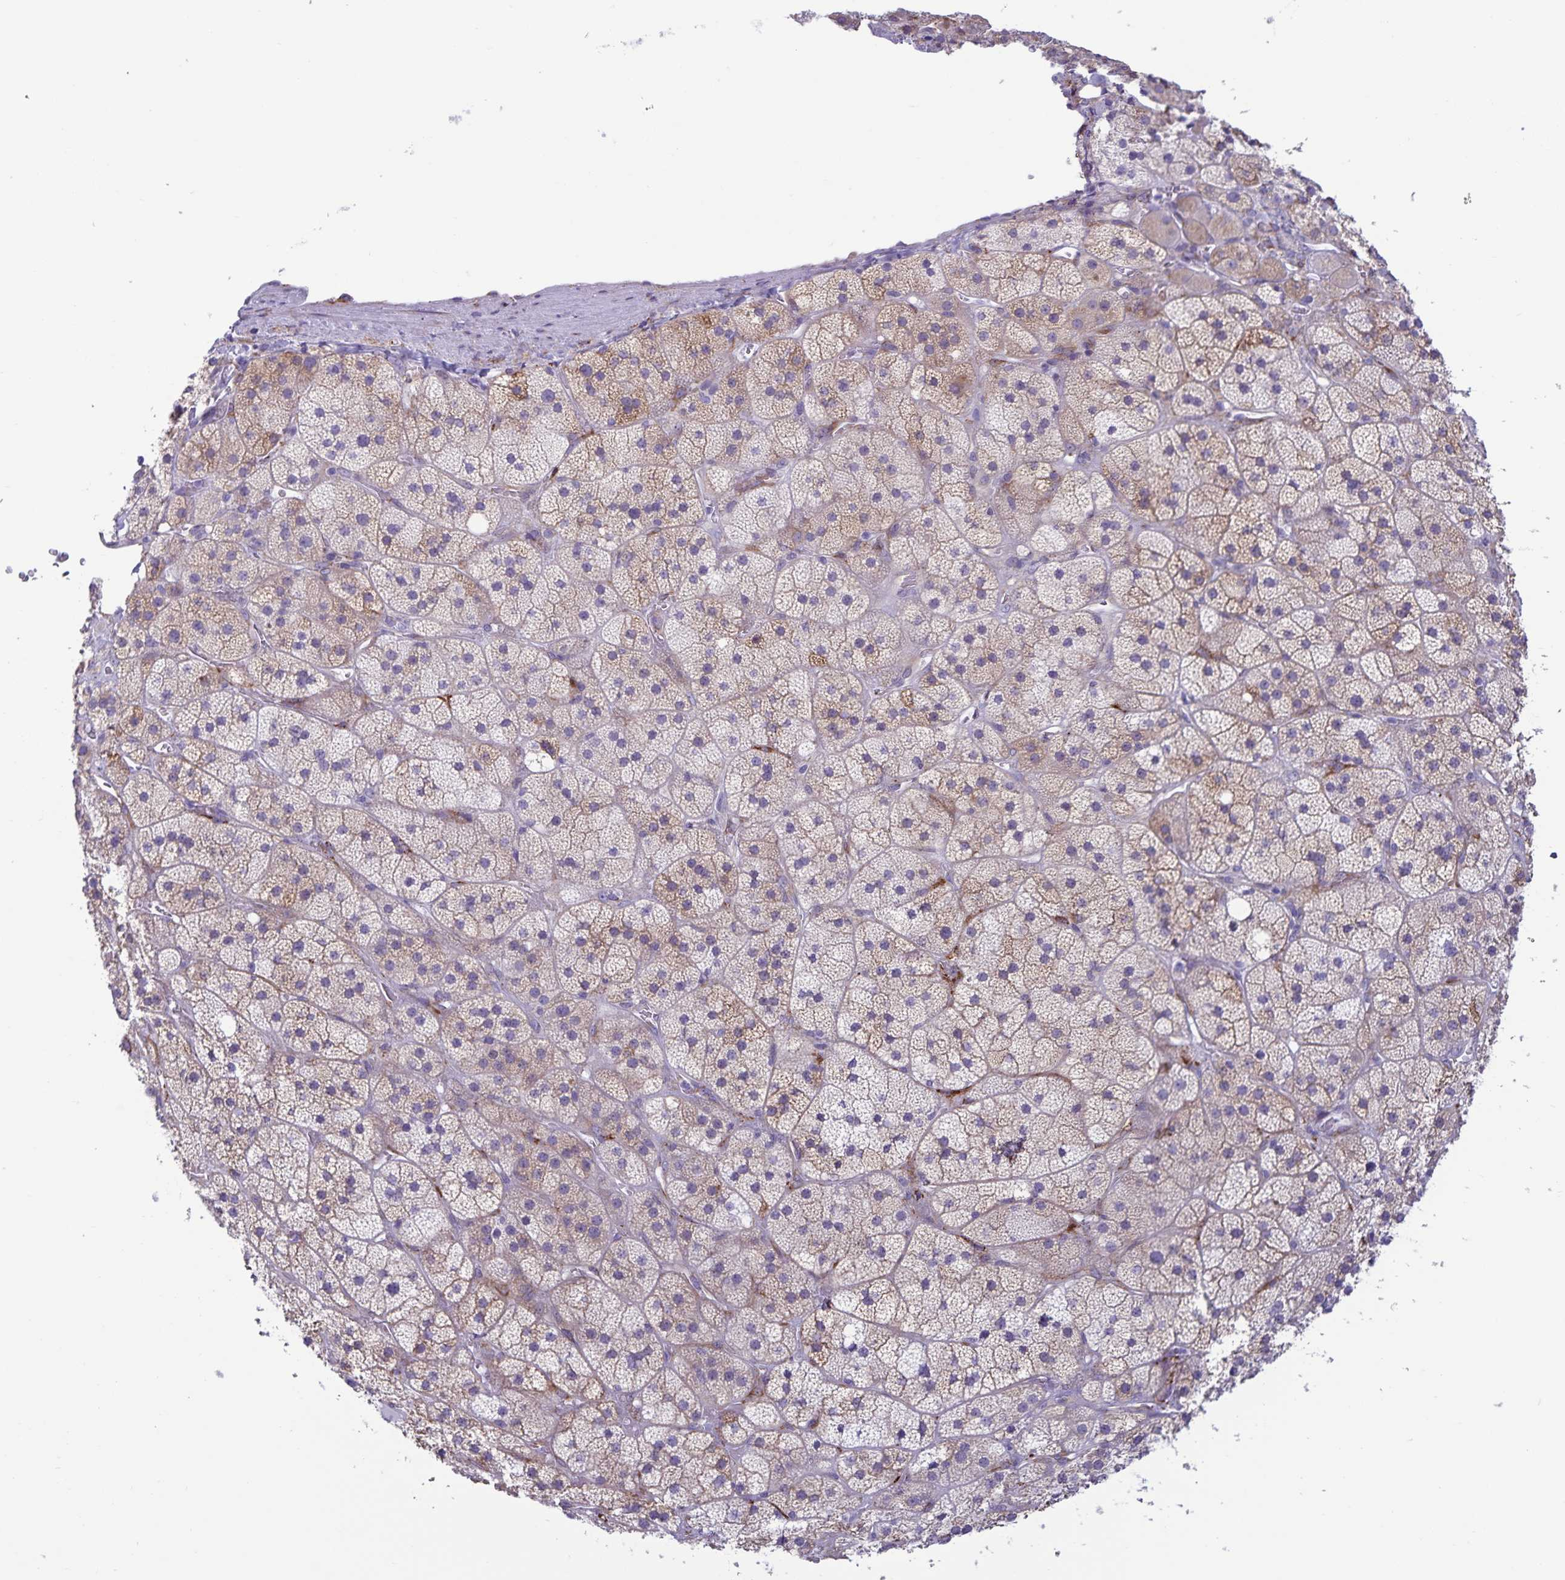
{"staining": {"intensity": "moderate", "quantity": "25%-75%", "location": "cytoplasmic/membranous"}, "tissue": "adrenal gland", "cell_type": "Glandular cells", "image_type": "normal", "snomed": [{"axis": "morphology", "description": "Normal tissue, NOS"}, {"axis": "topography", "description": "Adrenal gland"}], "caption": "This is an image of immunohistochemistry (IHC) staining of normal adrenal gland, which shows moderate positivity in the cytoplasmic/membranous of glandular cells.", "gene": "RCN1", "patient": {"sex": "male", "age": 57}}